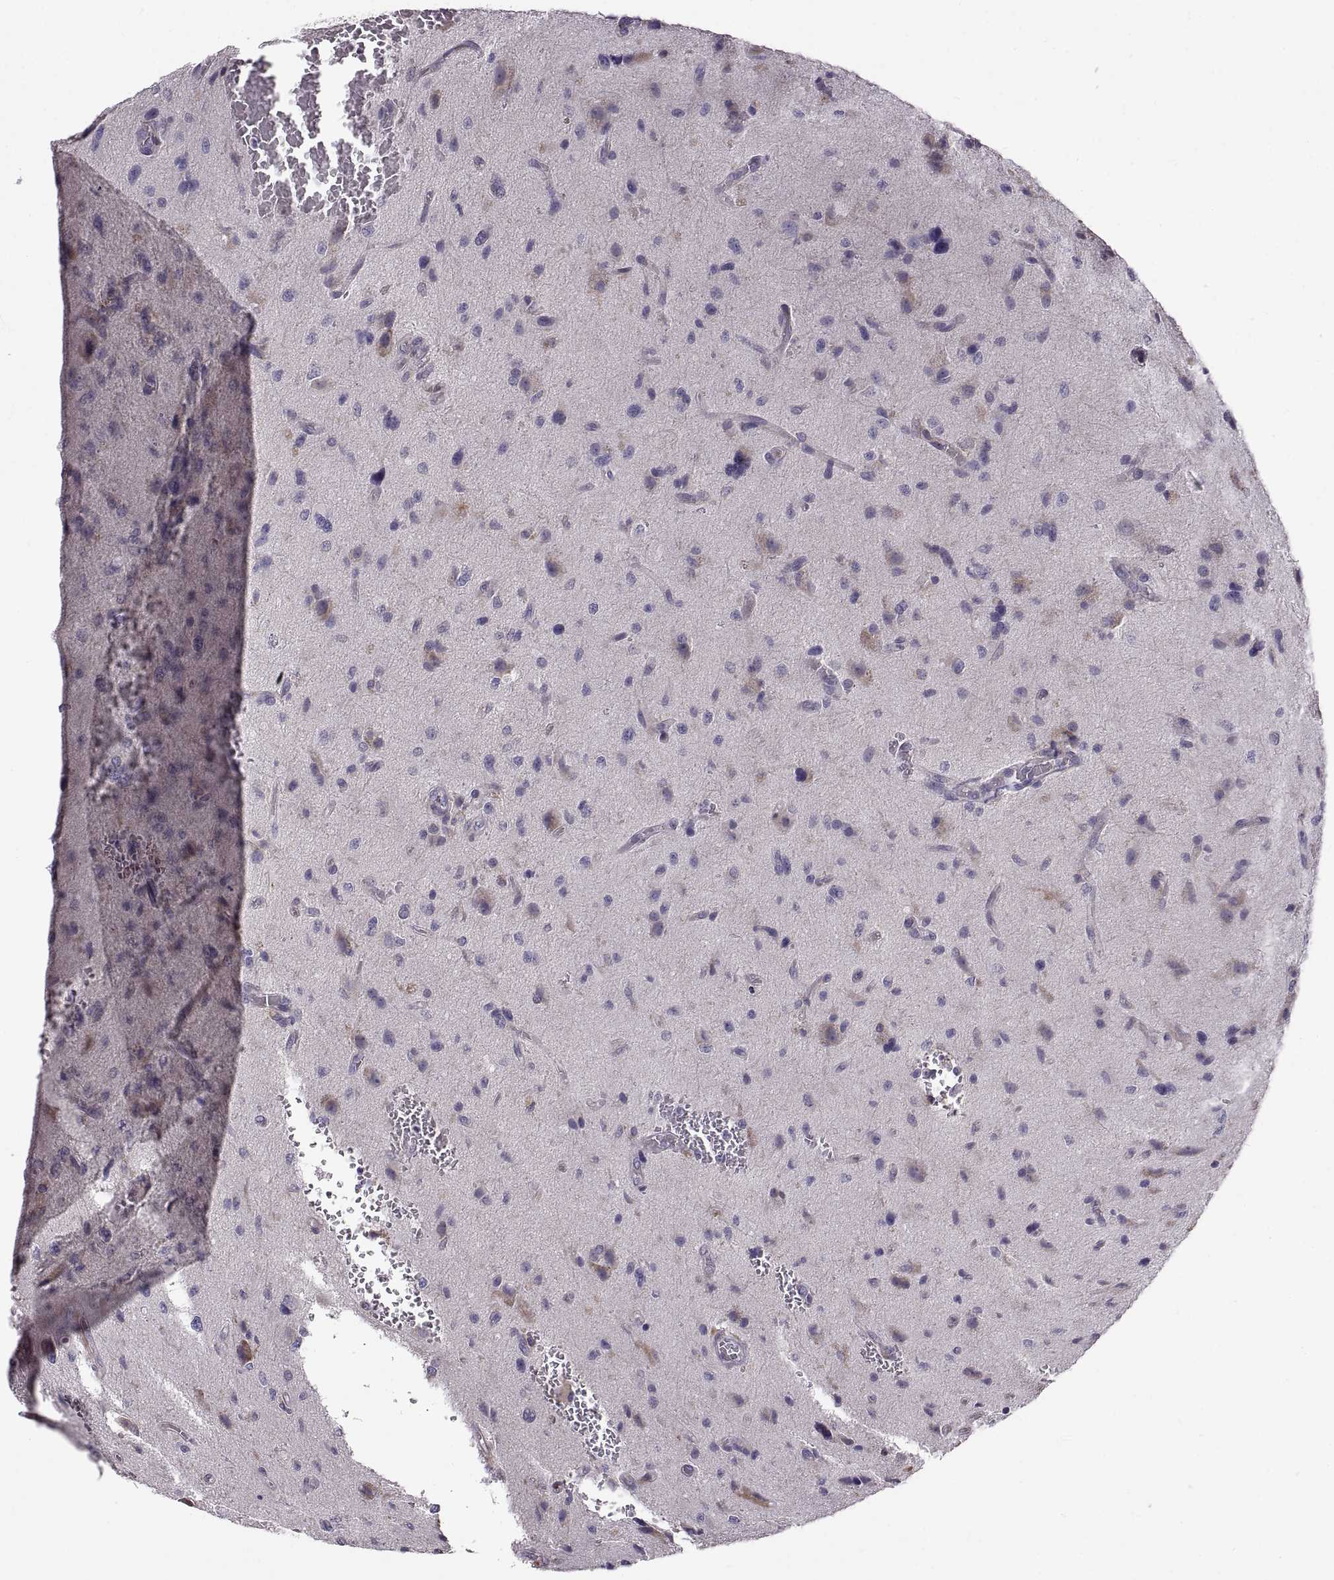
{"staining": {"intensity": "negative", "quantity": "none", "location": "none"}, "tissue": "glioma", "cell_type": "Tumor cells", "image_type": "cancer", "snomed": [{"axis": "morphology", "description": "Glioma, malignant, NOS"}, {"axis": "morphology", "description": "Glioma, malignant, High grade"}, {"axis": "topography", "description": "Brain"}], "caption": "Photomicrograph shows no significant protein staining in tumor cells of malignant high-grade glioma.", "gene": "PLEKHB2", "patient": {"sex": "female", "age": 71}}